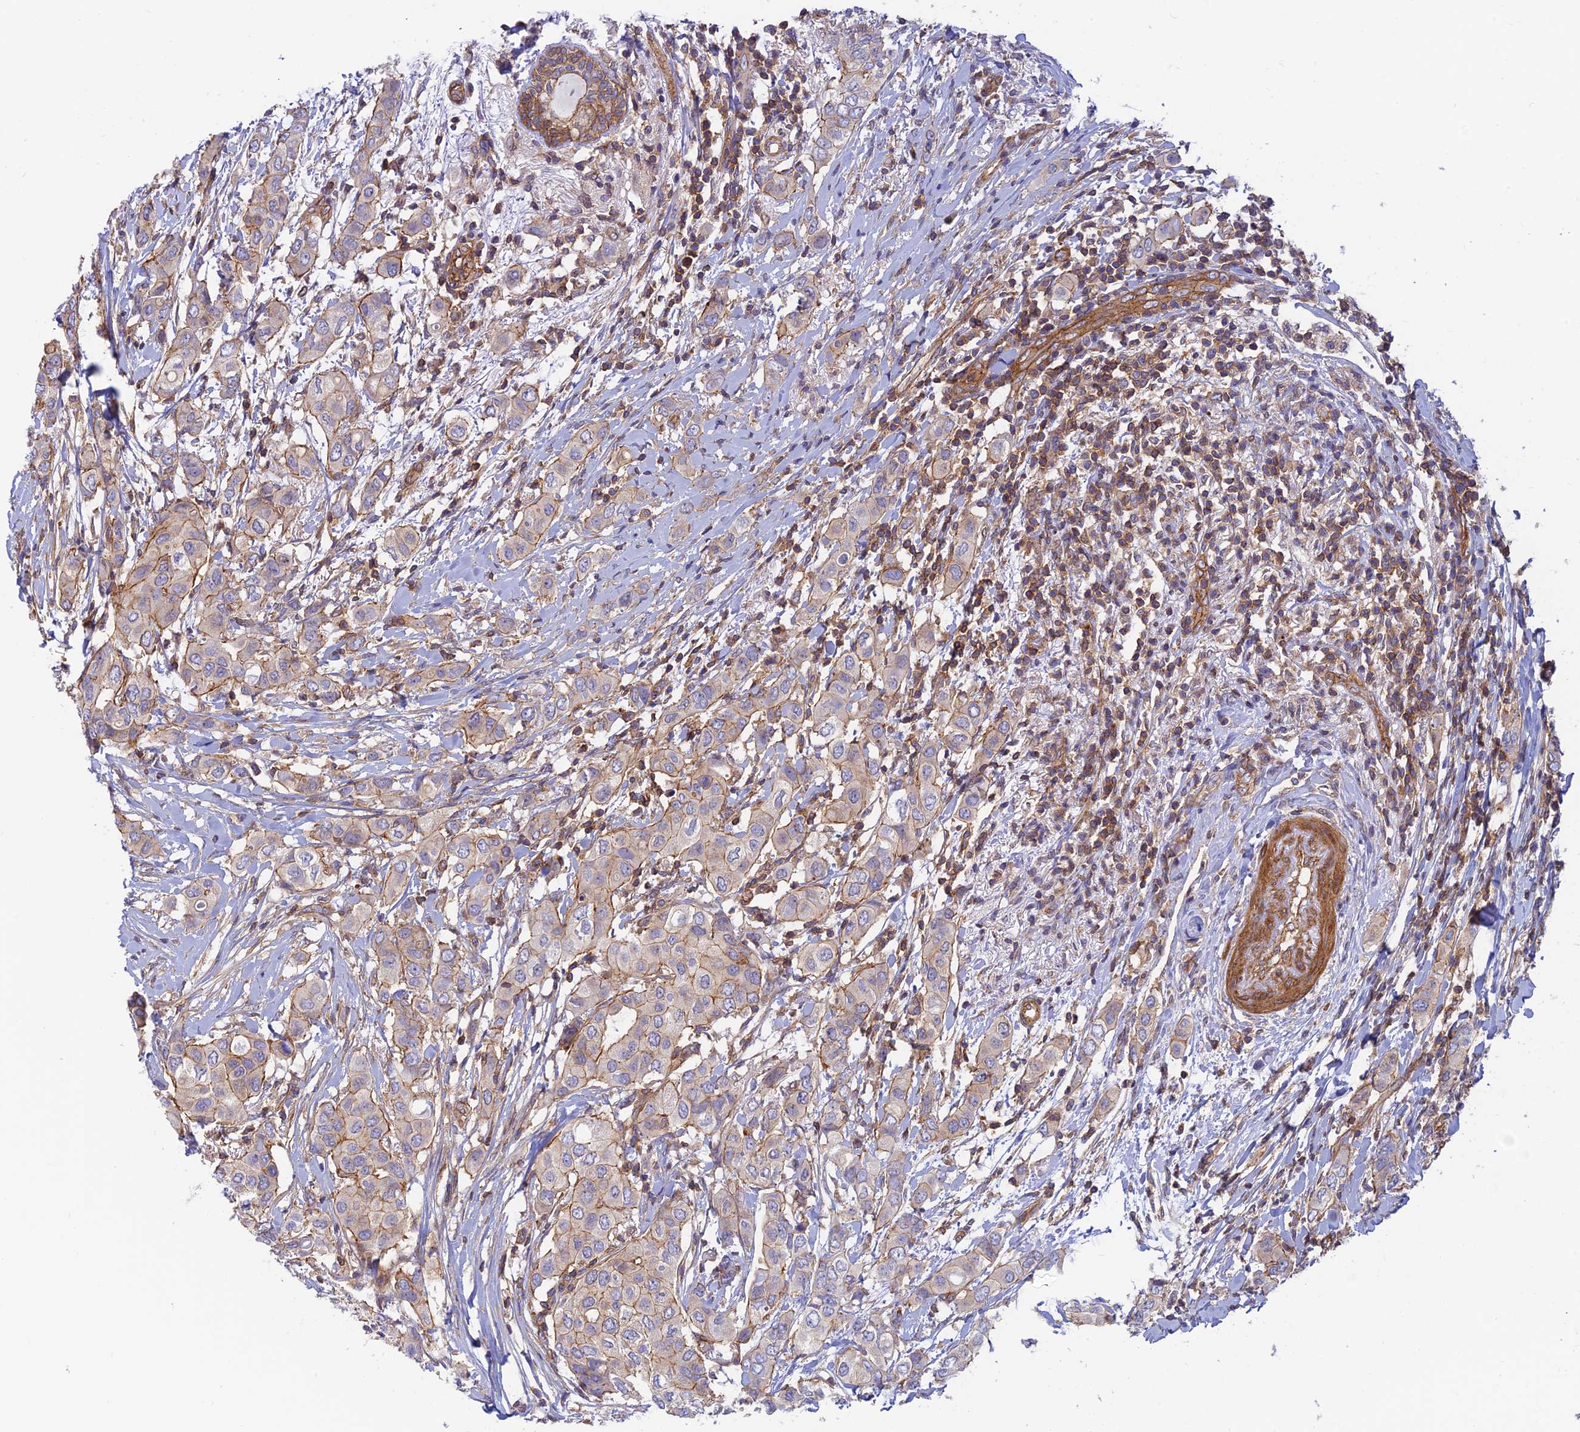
{"staining": {"intensity": "weak", "quantity": "25%-75%", "location": "cytoplasmic/membranous"}, "tissue": "breast cancer", "cell_type": "Tumor cells", "image_type": "cancer", "snomed": [{"axis": "morphology", "description": "Lobular carcinoma"}, {"axis": "topography", "description": "Breast"}], "caption": "Immunohistochemistry staining of breast cancer (lobular carcinoma), which demonstrates low levels of weak cytoplasmic/membranous staining in about 25%-75% of tumor cells indicating weak cytoplasmic/membranous protein expression. The staining was performed using DAB (3,3'-diaminobenzidine) (brown) for protein detection and nuclei were counterstained in hematoxylin (blue).", "gene": "PPP1R12C", "patient": {"sex": "female", "age": 51}}